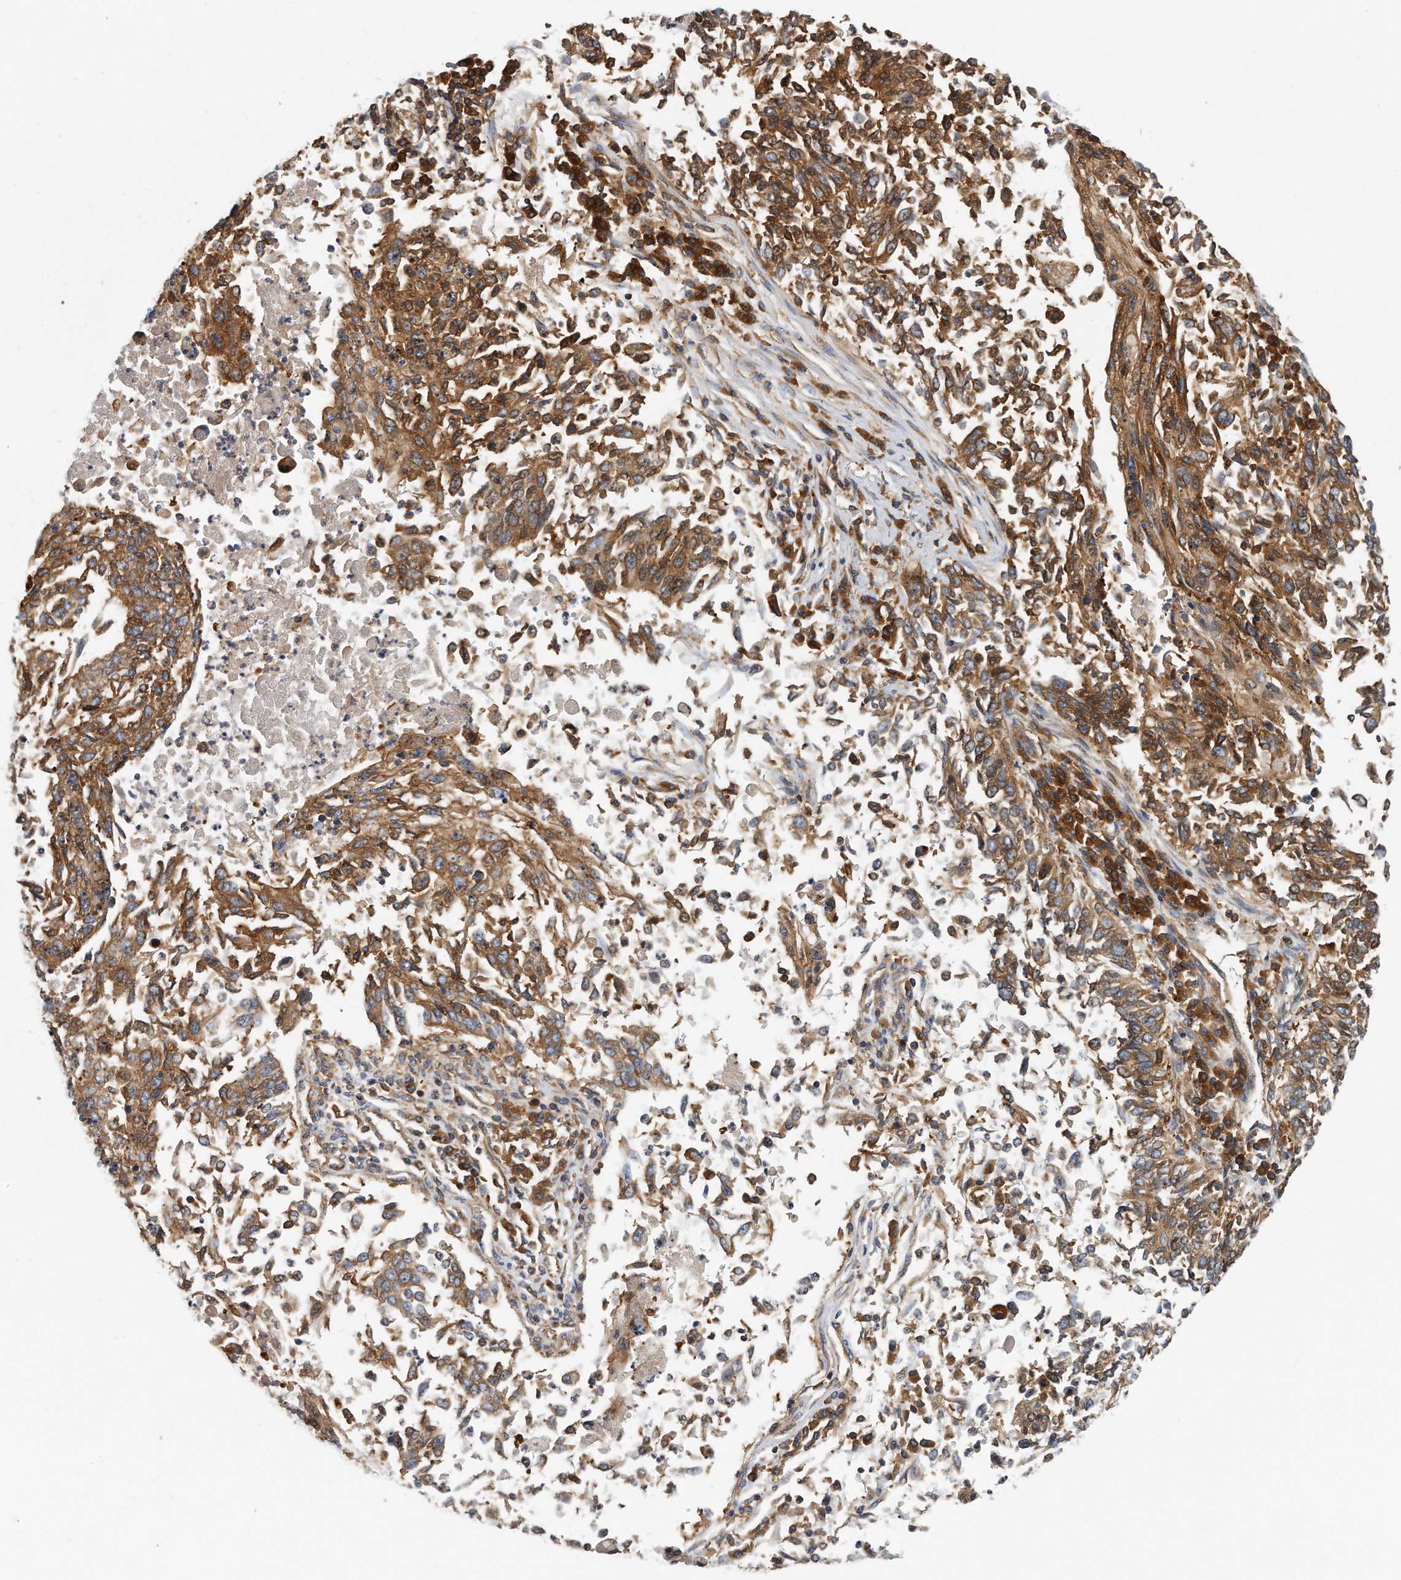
{"staining": {"intensity": "moderate", "quantity": ">75%", "location": "cytoplasmic/membranous"}, "tissue": "lung cancer", "cell_type": "Tumor cells", "image_type": "cancer", "snomed": [{"axis": "morphology", "description": "Normal tissue, NOS"}, {"axis": "morphology", "description": "Squamous cell carcinoma, NOS"}, {"axis": "topography", "description": "Cartilage tissue"}, {"axis": "topography", "description": "Bronchus"}, {"axis": "topography", "description": "Lung"}, {"axis": "topography", "description": "Peripheral nerve tissue"}], "caption": "This image demonstrates IHC staining of lung squamous cell carcinoma, with medium moderate cytoplasmic/membranous positivity in approximately >75% of tumor cells.", "gene": "EIF3I", "patient": {"sex": "female", "age": 49}}